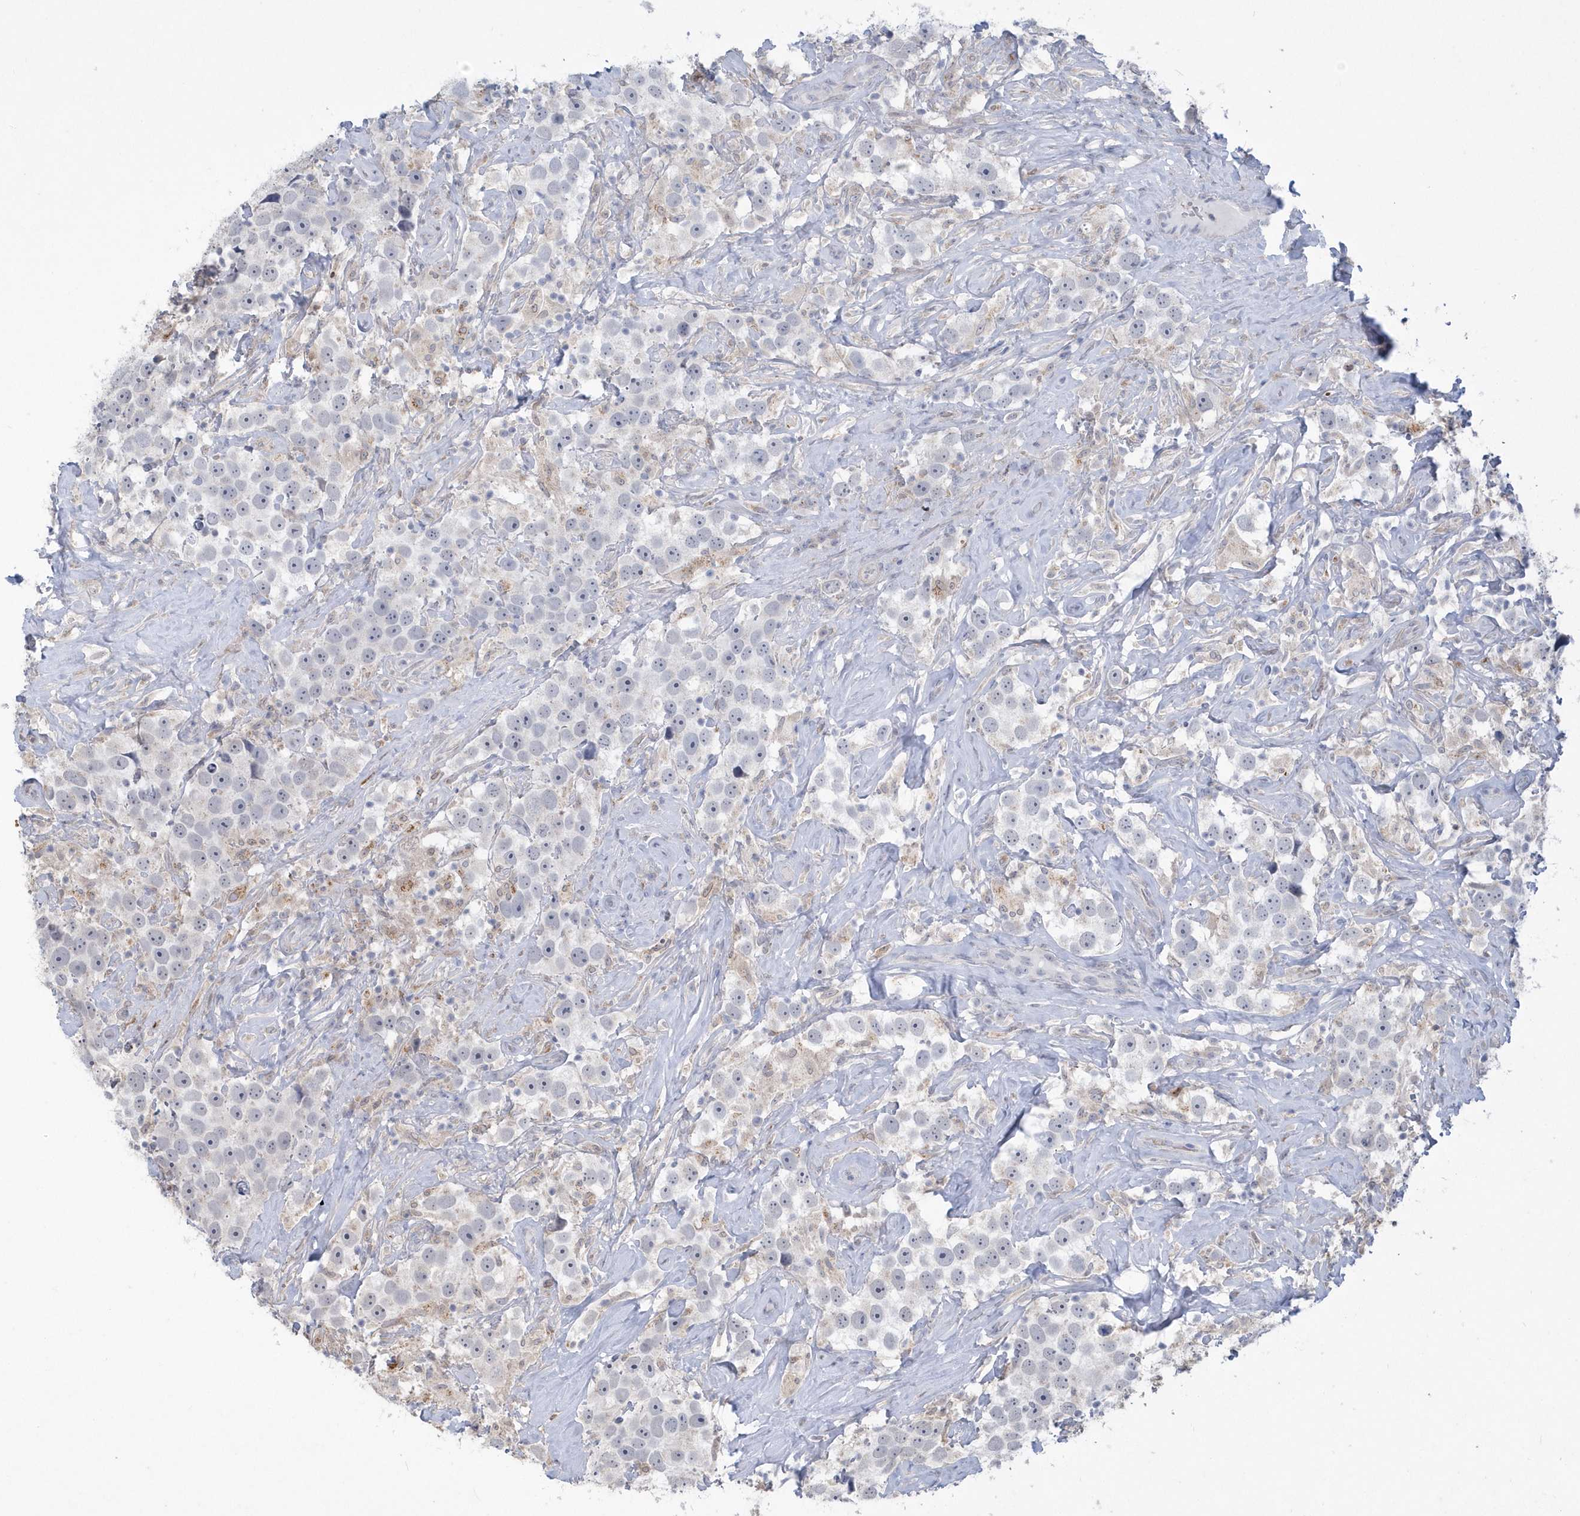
{"staining": {"intensity": "negative", "quantity": "none", "location": "none"}, "tissue": "testis cancer", "cell_type": "Tumor cells", "image_type": "cancer", "snomed": [{"axis": "morphology", "description": "Seminoma, NOS"}, {"axis": "topography", "description": "Testis"}], "caption": "Histopathology image shows no significant protein expression in tumor cells of testis cancer (seminoma). (DAB immunohistochemistry (IHC) with hematoxylin counter stain).", "gene": "TSPEAR", "patient": {"sex": "male", "age": 49}}